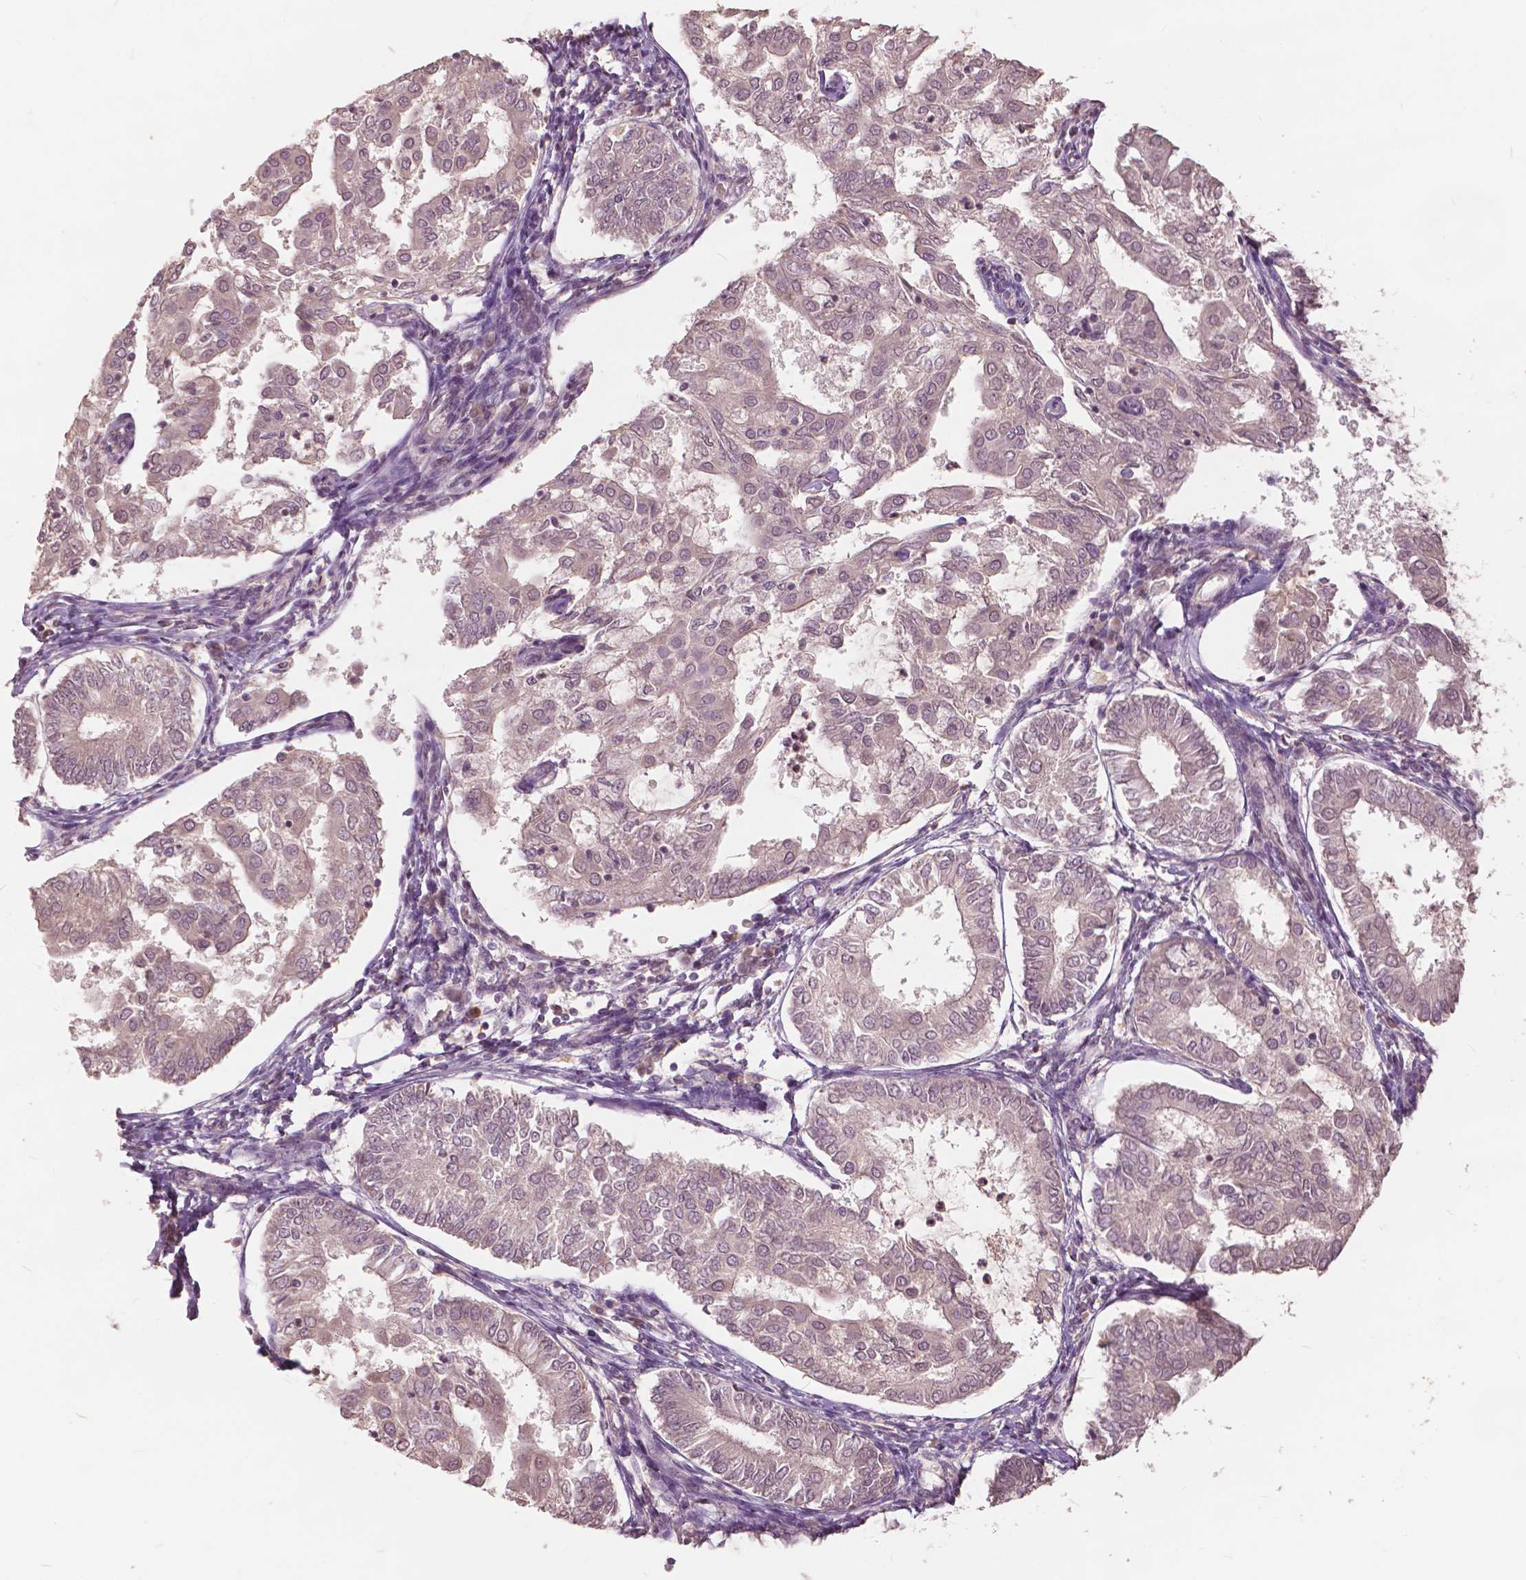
{"staining": {"intensity": "weak", "quantity": "<25%", "location": "nuclear"}, "tissue": "endometrial cancer", "cell_type": "Tumor cells", "image_type": "cancer", "snomed": [{"axis": "morphology", "description": "Adenocarcinoma, NOS"}, {"axis": "topography", "description": "Endometrium"}], "caption": "The micrograph displays no staining of tumor cells in adenocarcinoma (endometrial).", "gene": "ANGPTL4", "patient": {"sex": "female", "age": 68}}